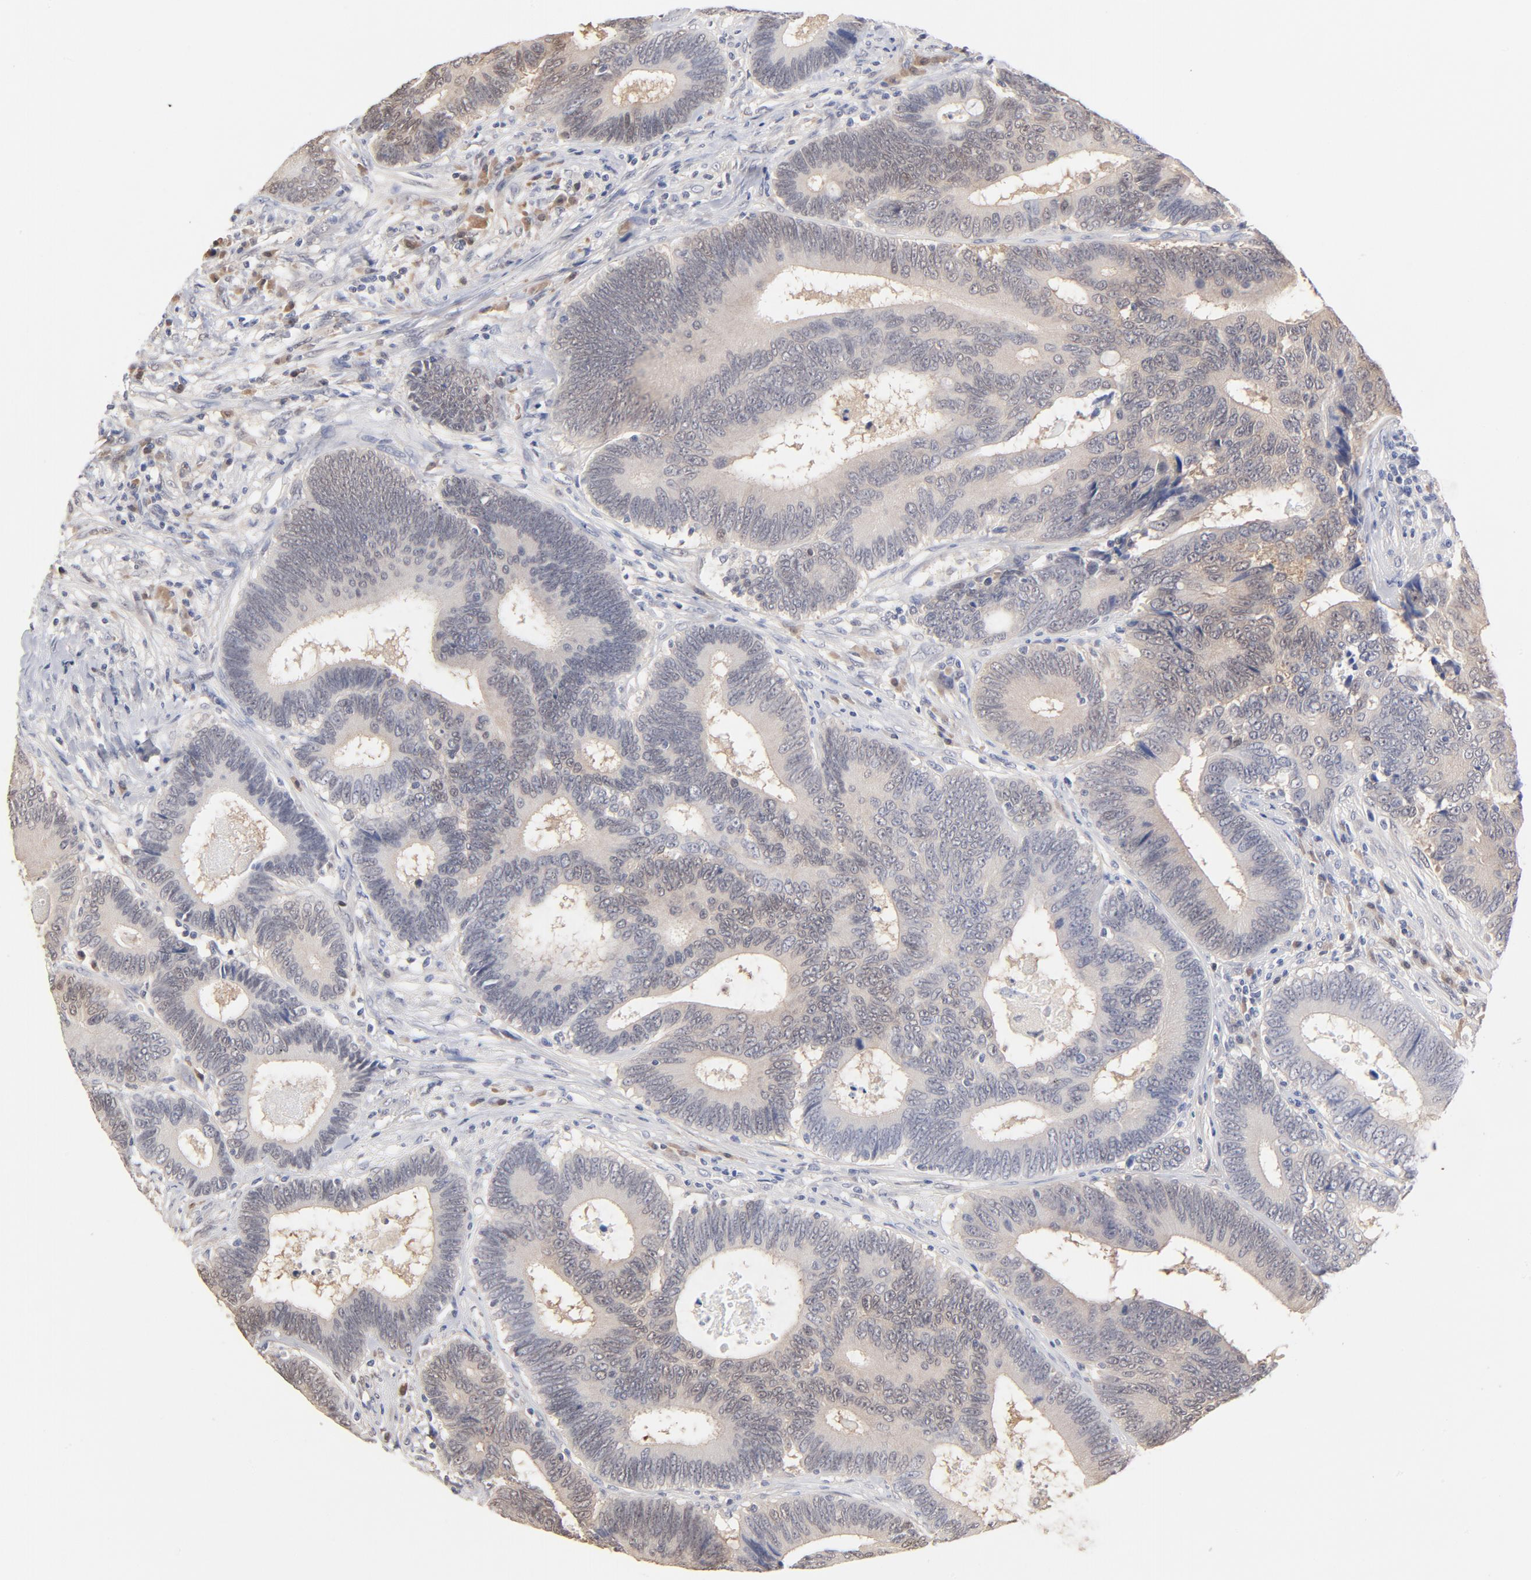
{"staining": {"intensity": "weak", "quantity": "25%-75%", "location": "cytoplasmic/membranous"}, "tissue": "colorectal cancer", "cell_type": "Tumor cells", "image_type": "cancer", "snomed": [{"axis": "morphology", "description": "Adenocarcinoma, NOS"}, {"axis": "topography", "description": "Colon"}], "caption": "DAB immunohistochemical staining of colorectal cancer demonstrates weak cytoplasmic/membranous protein positivity in approximately 25%-75% of tumor cells. (DAB (3,3'-diaminobenzidine) IHC with brightfield microscopy, high magnification).", "gene": "MIF", "patient": {"sex": "female", "age": 78}}